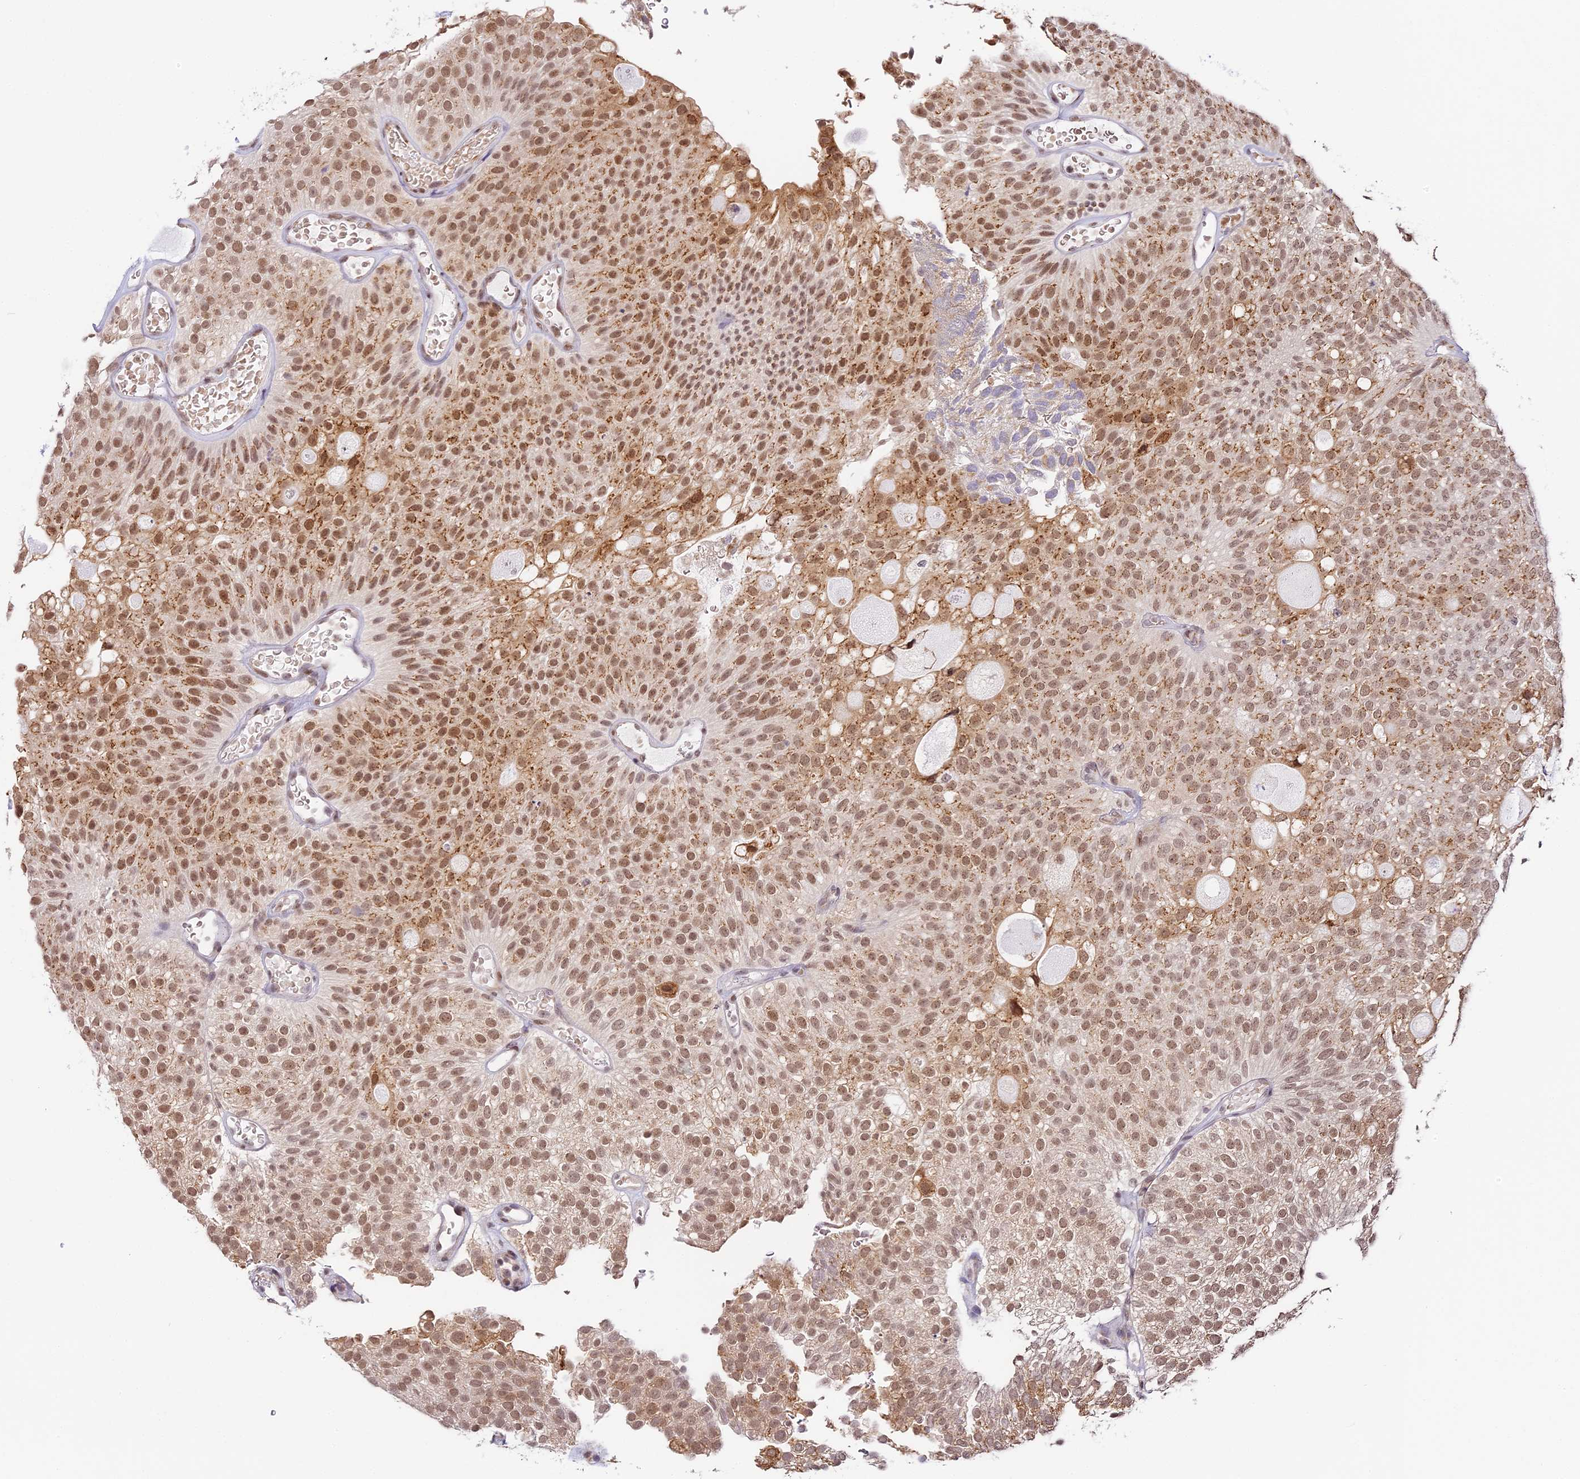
{"staining": {"intensity": "moderate", "quantity": ">75%", "location": "nuclear"}, "tissue": "urothelial cancer", "cell_type": "Tumor cells", "image_type": "cancer", "snomed": [{"axis": "morphology", "description": "Urothelial carcinoma, Low grade"}, {"axis": "topography", "description": "Urinary bladder"}], "caption": "The image shows immunohistochemical staining of urothelial cancer. There is moderate nuclear expression is appreciated in about >75% of tumor cells.", "gene": "HEATR5B", "patient": {"sex": "male", "age": 78}}